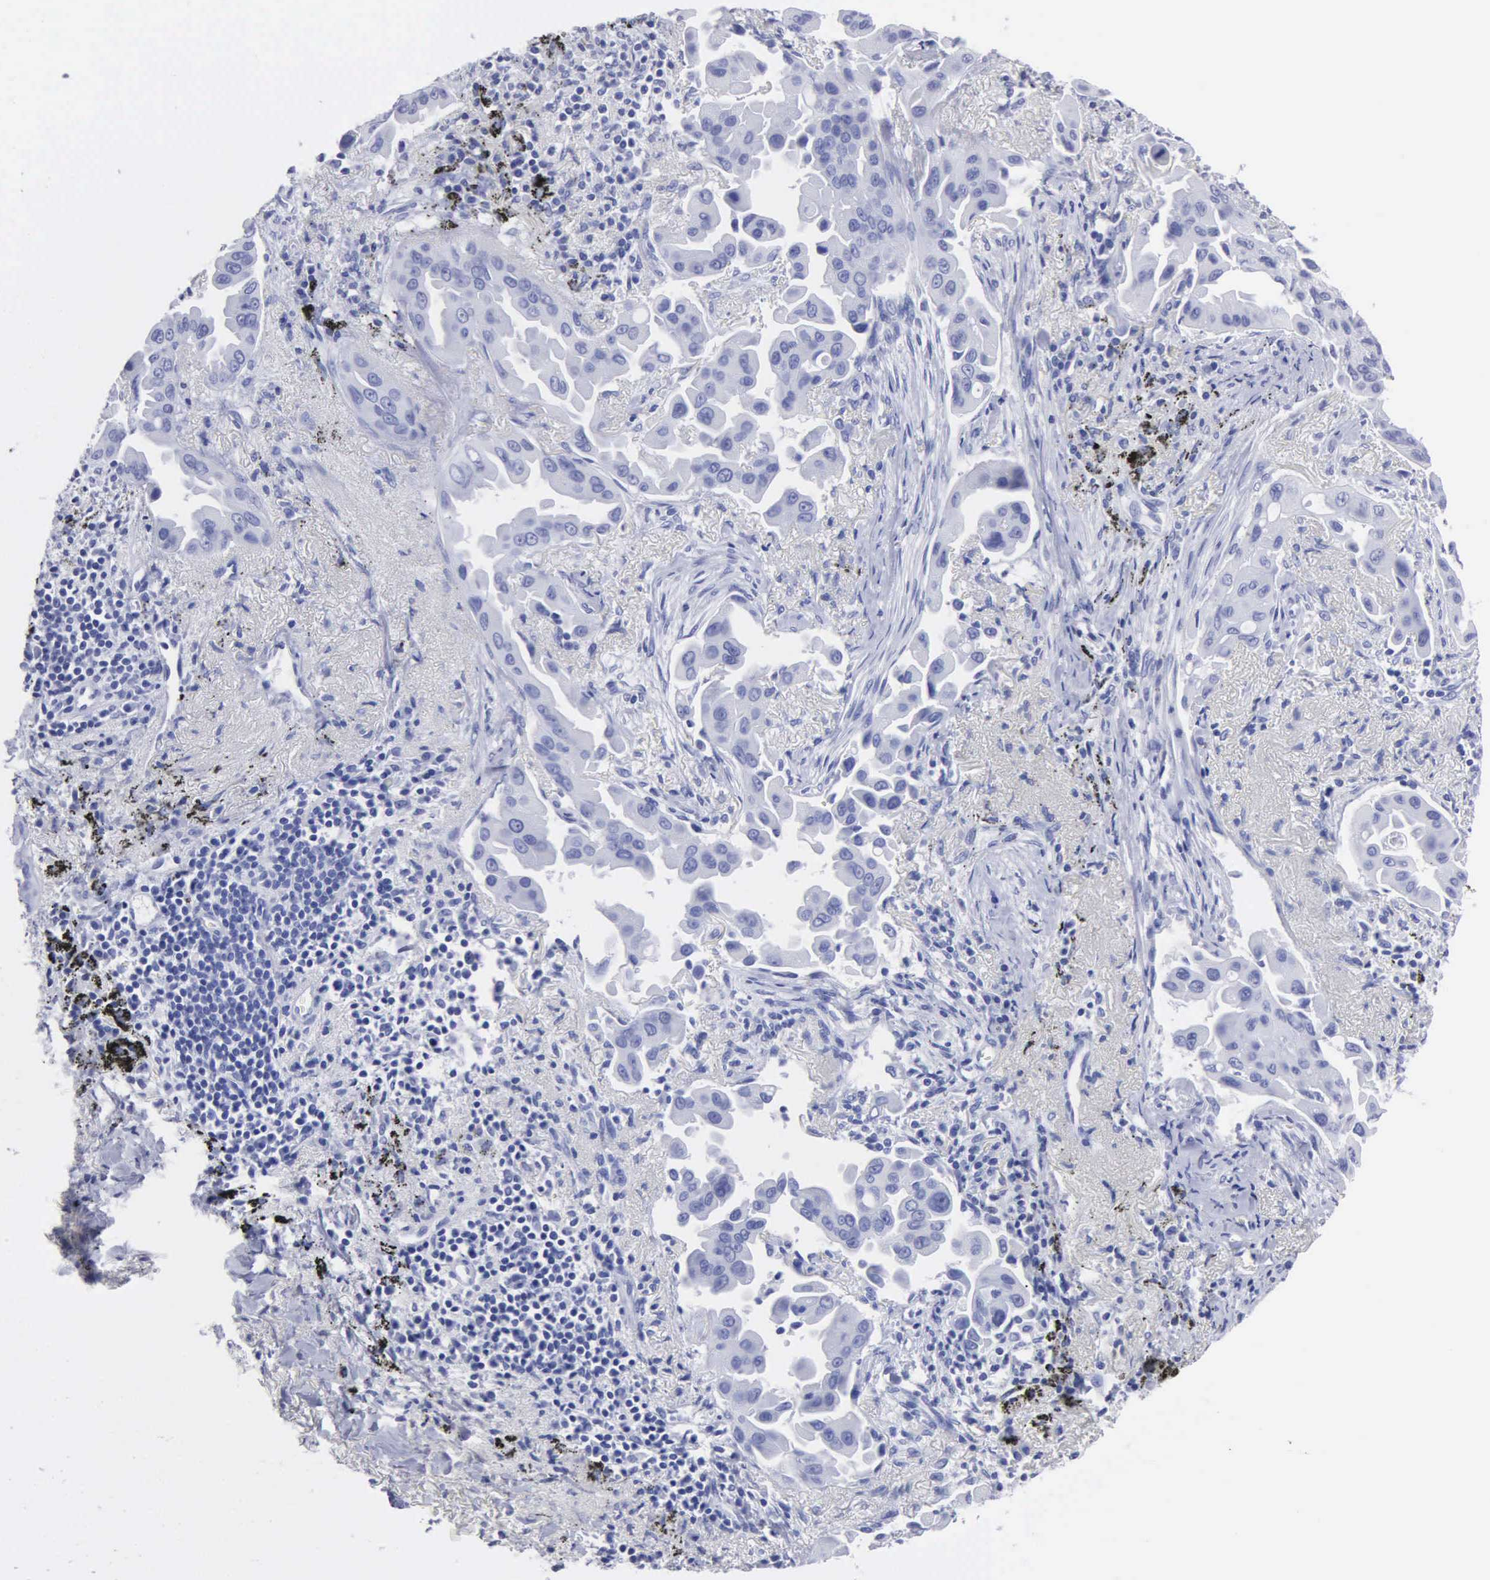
{"staining": {"intensity": "negative", "quantity": "none", "location": "none"}, "tissue": "lung cancer", "cell_type": "Tumor cells", "image_type": "cancer", "snomed": [{"axis": "morphology", "description": "Adenocarcinoma, NOS"}, {"axis": "topography", "description": "Lung"}], "caption": "Immunohistochemistry photomicrograph of human lung cancer stained for a protein (brown), which shows no staining in tumor cells.", "gene": "CYP19A1", "patient": {"sex": "male", "age": 68}}